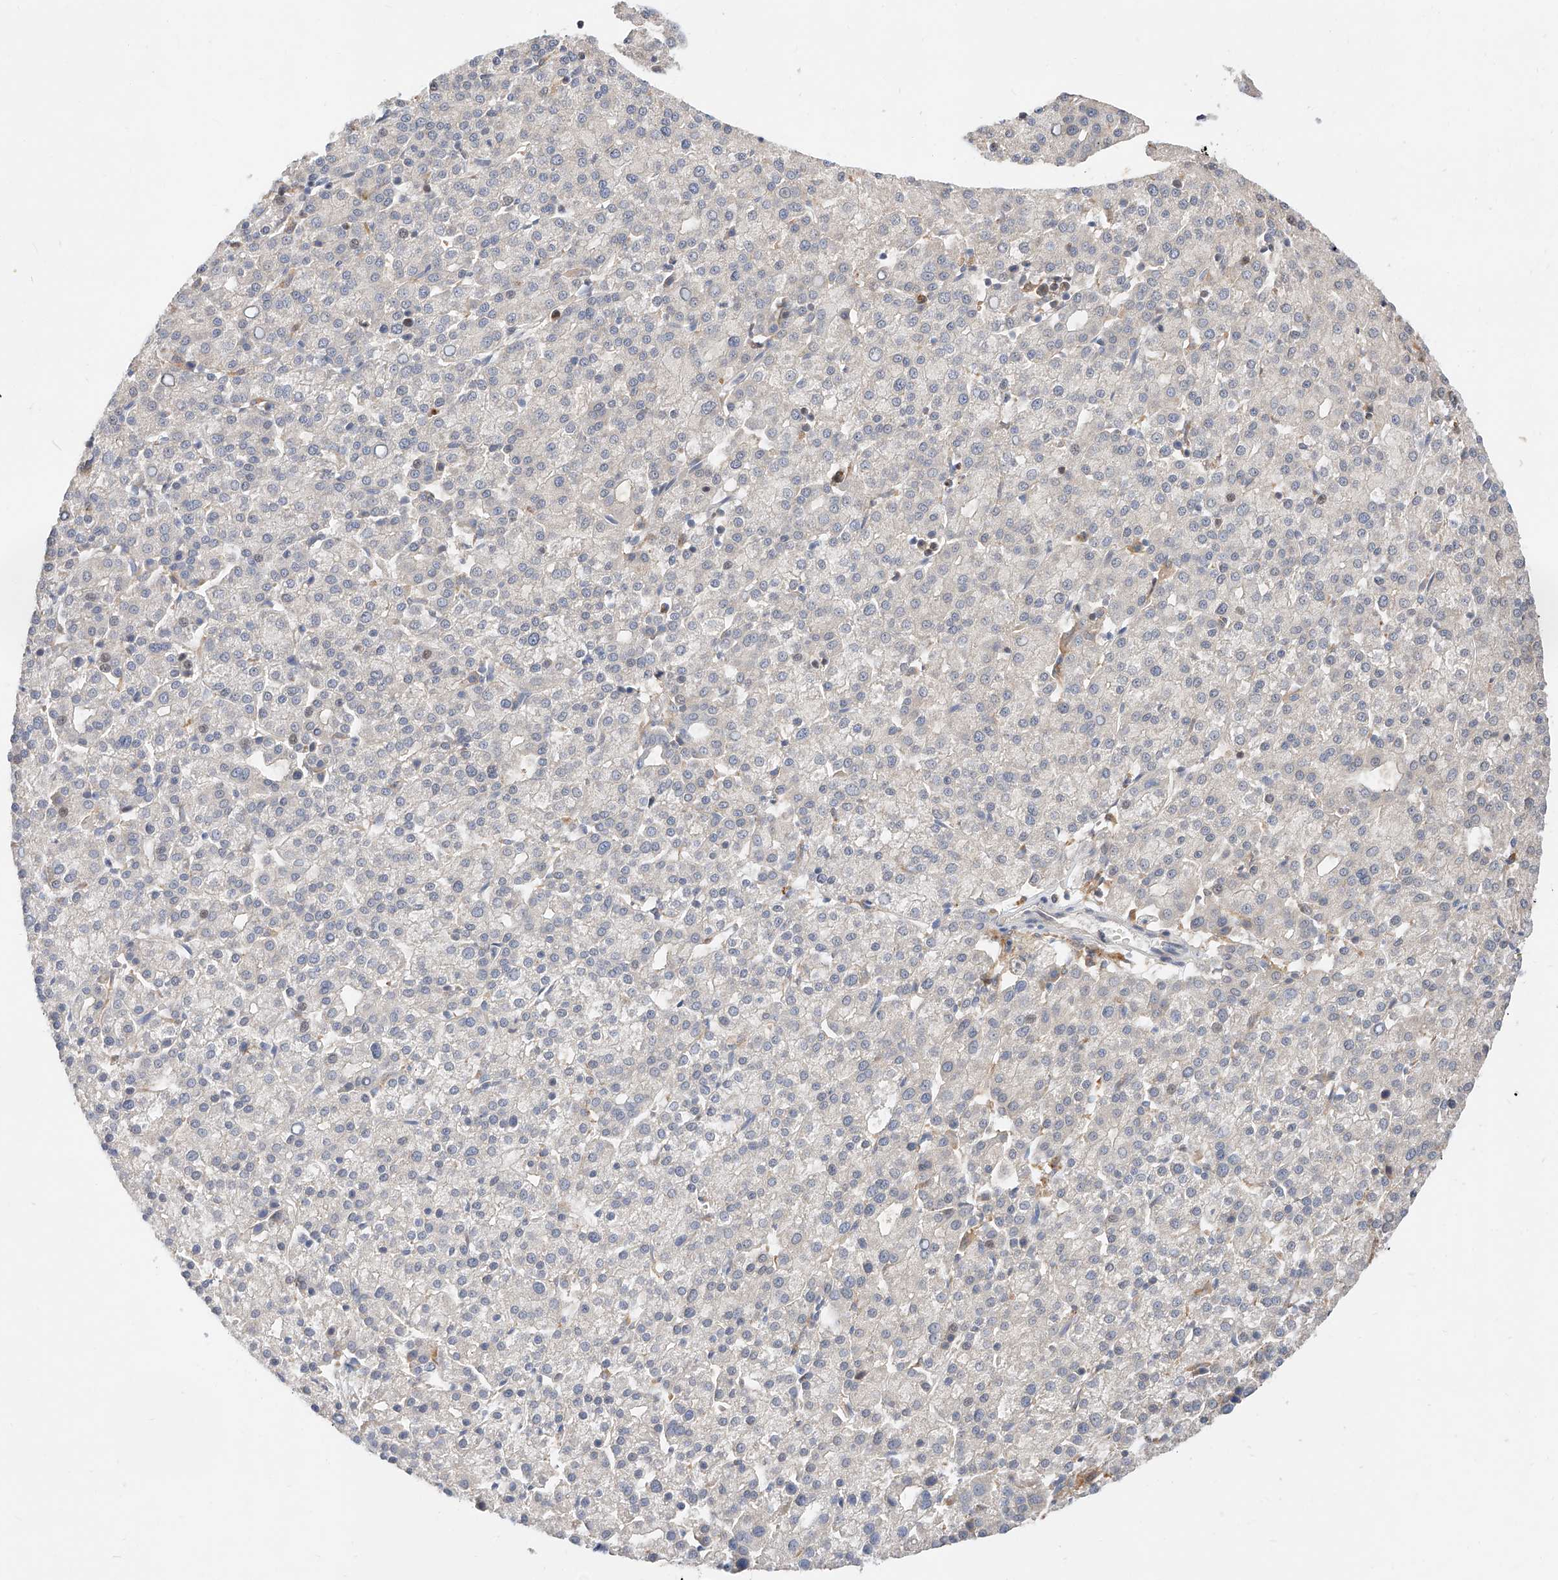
{"staining": {"intensity": "negative", "quantity": "none", "location": "none"}, "tissue": "liver cancer", "cell_type": "Tumor cells", "image_type": "cancer", "snomed": [{"axis": "morphology", "description": "Carcinoma, Hepatocellular, NOS"}, {"axis": "topography", "description": "Liver"}], "caption": "High power microscopy histopathology image of an immunohistochemistry photomicrograph of liver cancer, revealing no significant positivity in tumor cells.", "gene": "DIRAS3", "patient": {"sex": "female", "age": 58}}